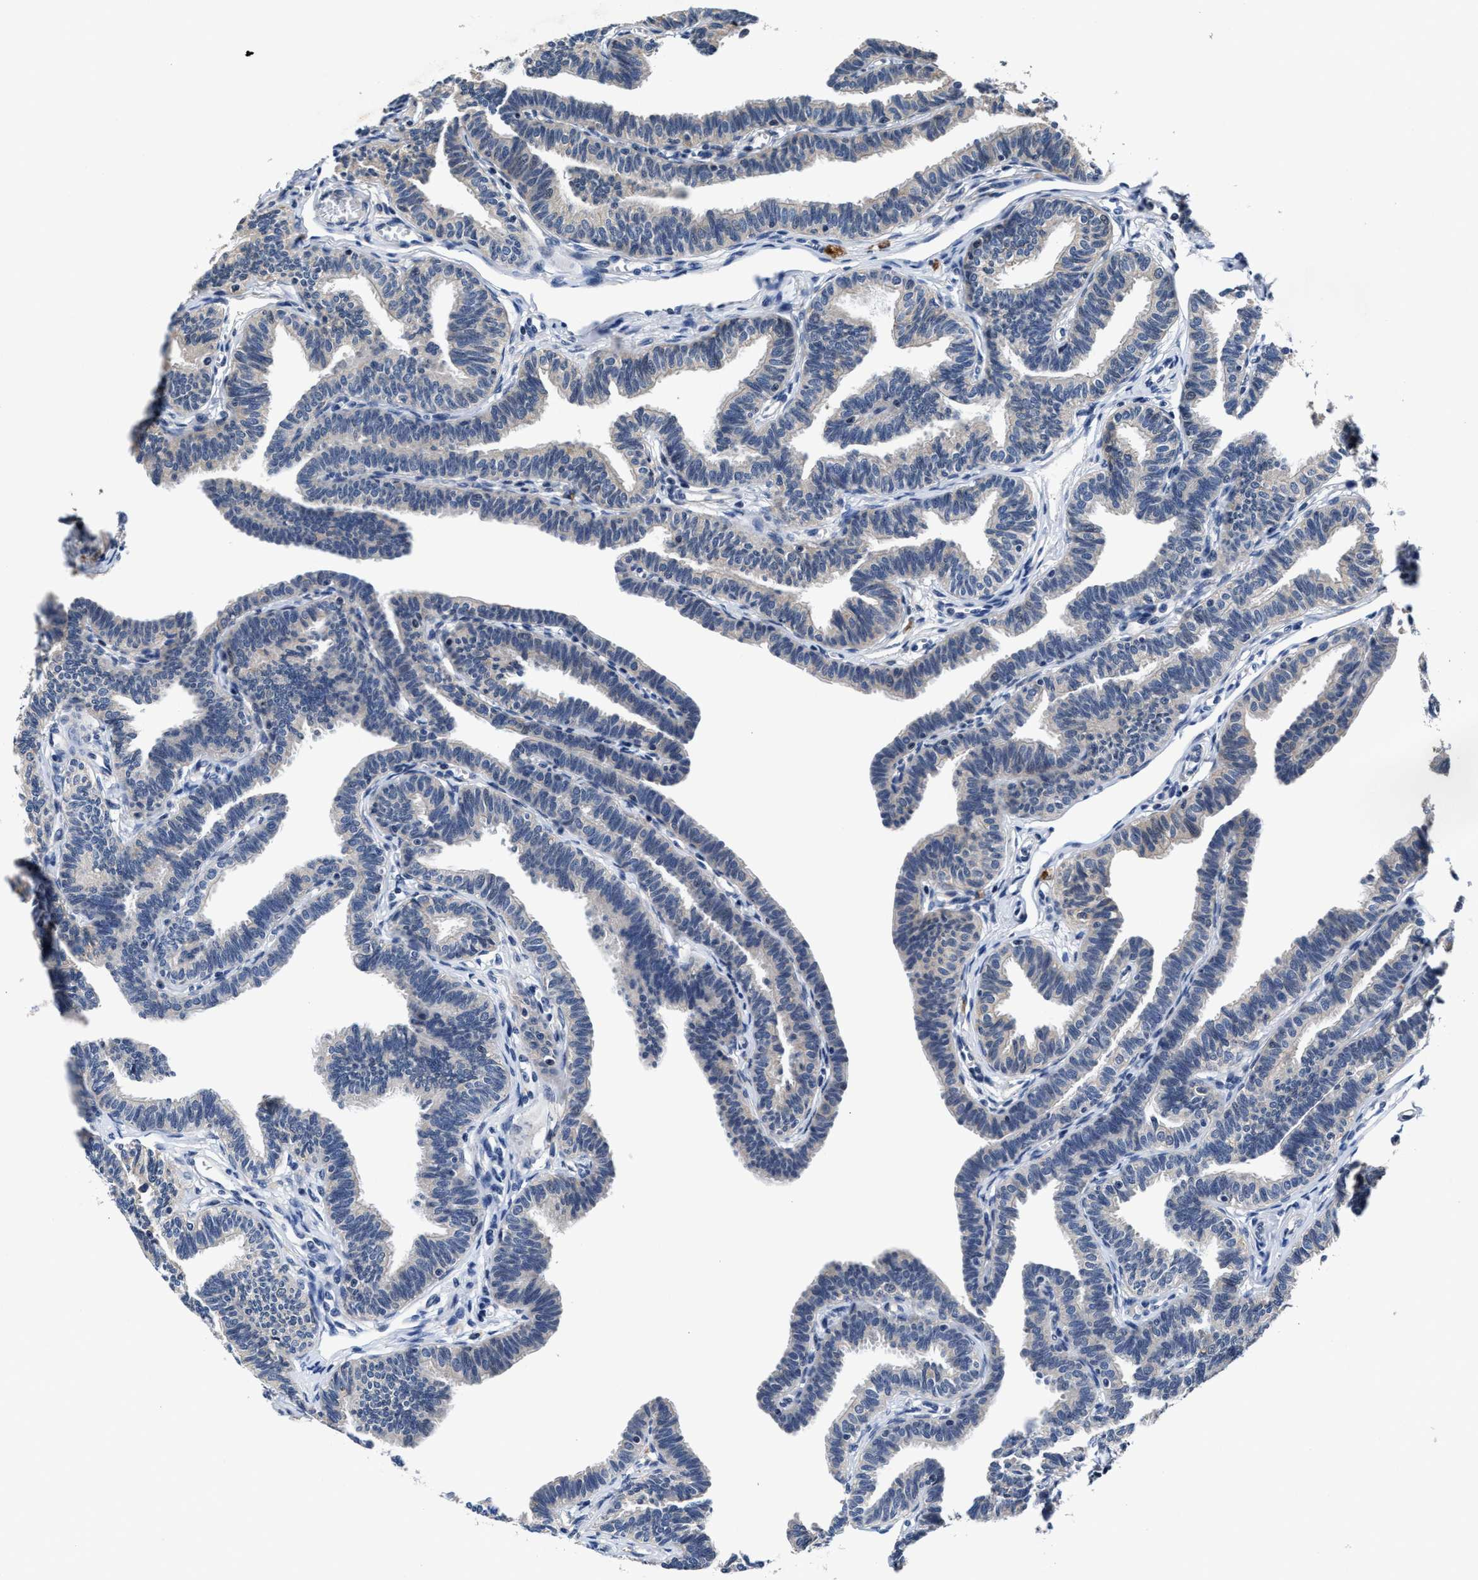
{"staining": {"intensity": "negative", "quantity": "none", "location": "none"}, "tissue": "fallopian tube", "cell_type": "Glandular cells", "image_type": "normal", "snomed": [{"axis": "morphology", "description": "Normal tissue, NOS"}, {"axis": "topography", "description": "Fallopian tube"}, {"axis": "topography", "description": "Ovary"}], "caption": "IHC of unremarkable fallopian tube displays no staining in glandular cells. Nuclei are stained in blue.", "gene": "TMEM53", "patient": {"sex": "female", "age": 23}}